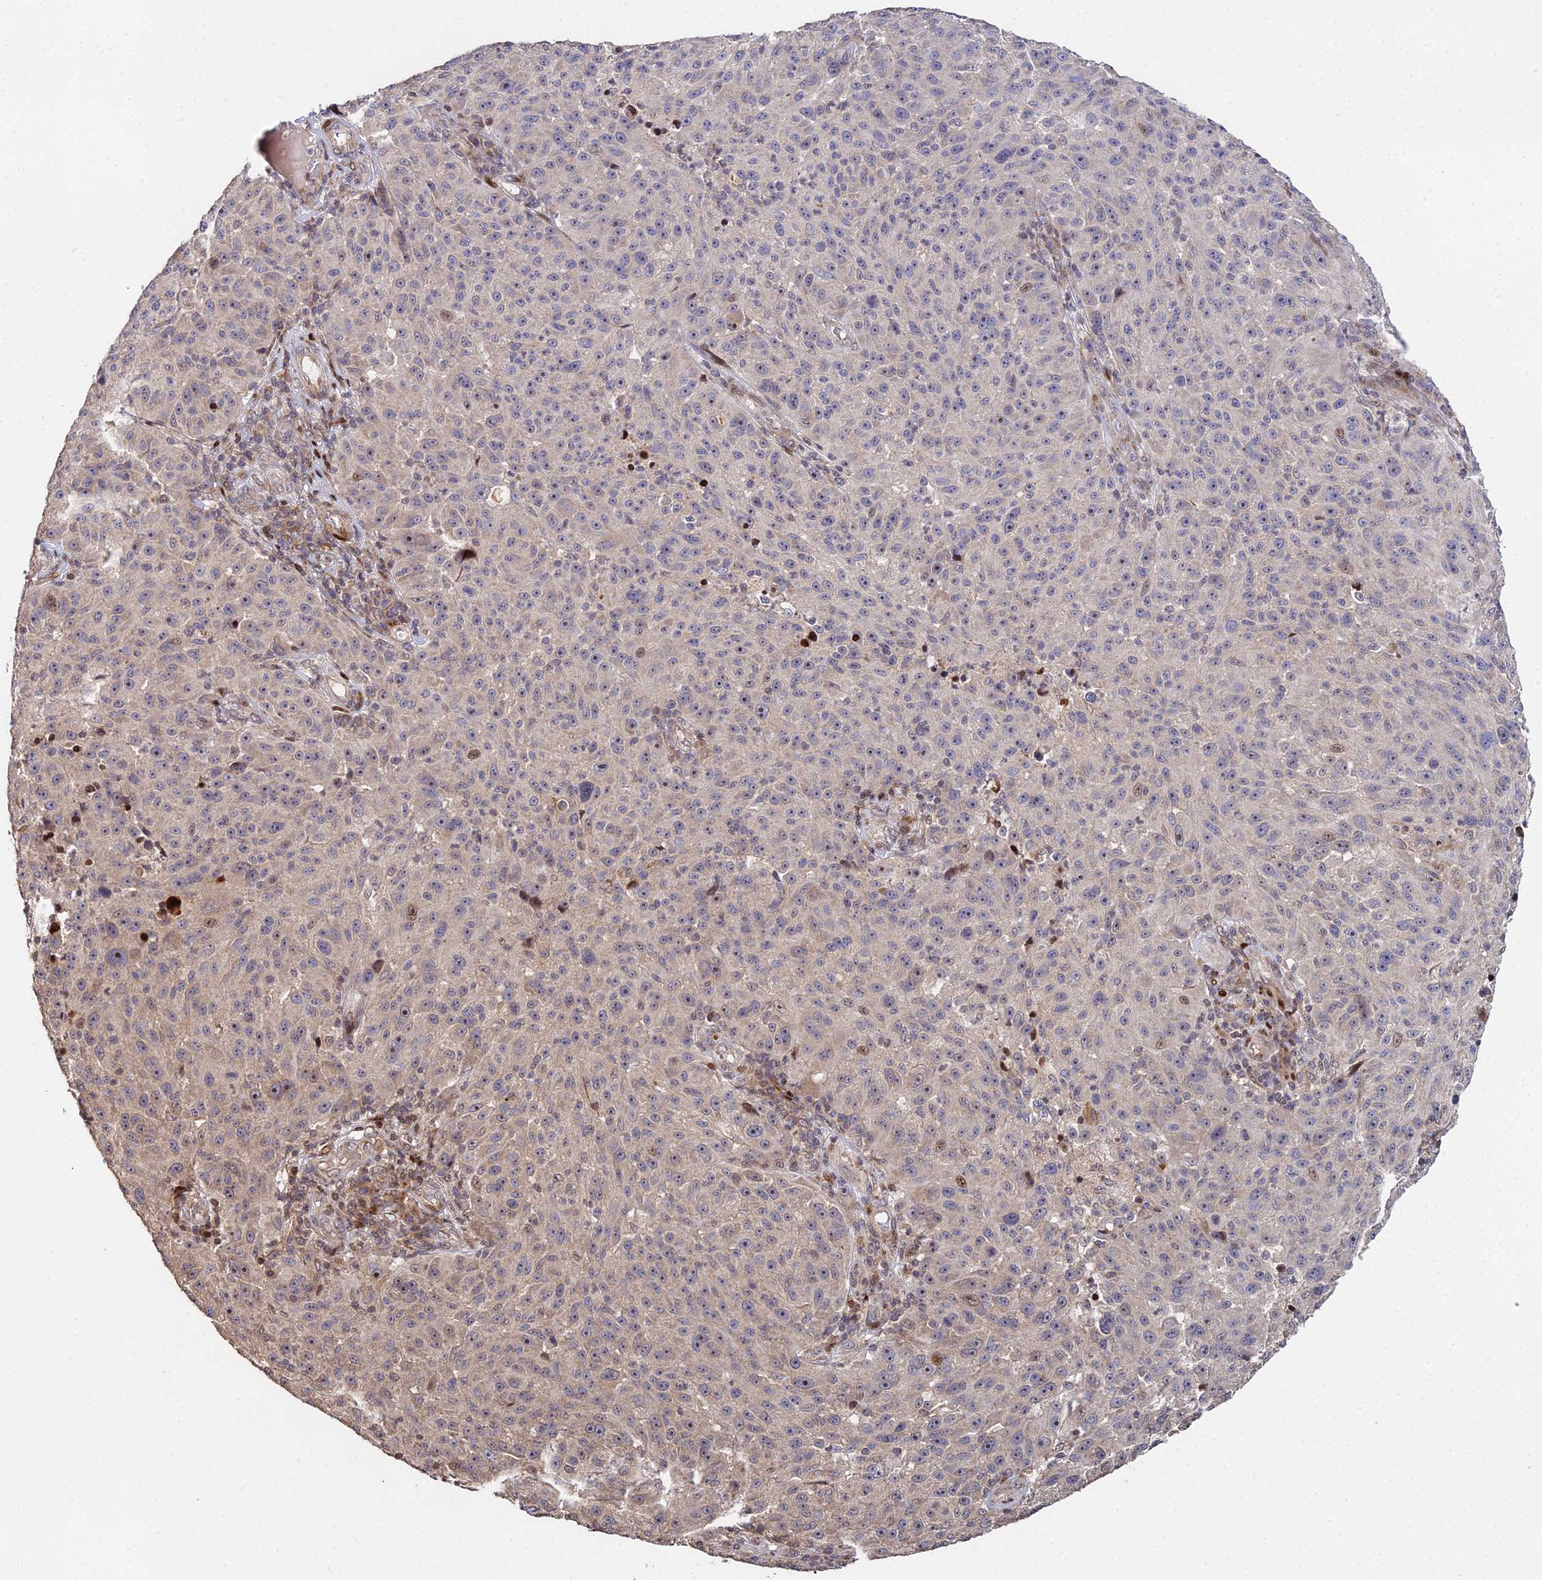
{"staining": {"intensity": "weak", "quantity": "<25%", "location": "cytoplasmic/membranous"}, "tissue": "melanoma", "cell_type": "Tumor cells", "image_type": "cancer", "snomed": [{"axis": "morphology", "description": "Malignant melanoma, NOS"}, {"axis": "topography", "description": "Skin"}], "caption": "The image demonstrates no staining of tumor cells in melanoma. (DAB (3,3'-diaminobenzidine) immunohistochemistry with hematoxylin counter stain).", "gene": "RBMS2", "patient": {"sex": "male", "age": 53}}